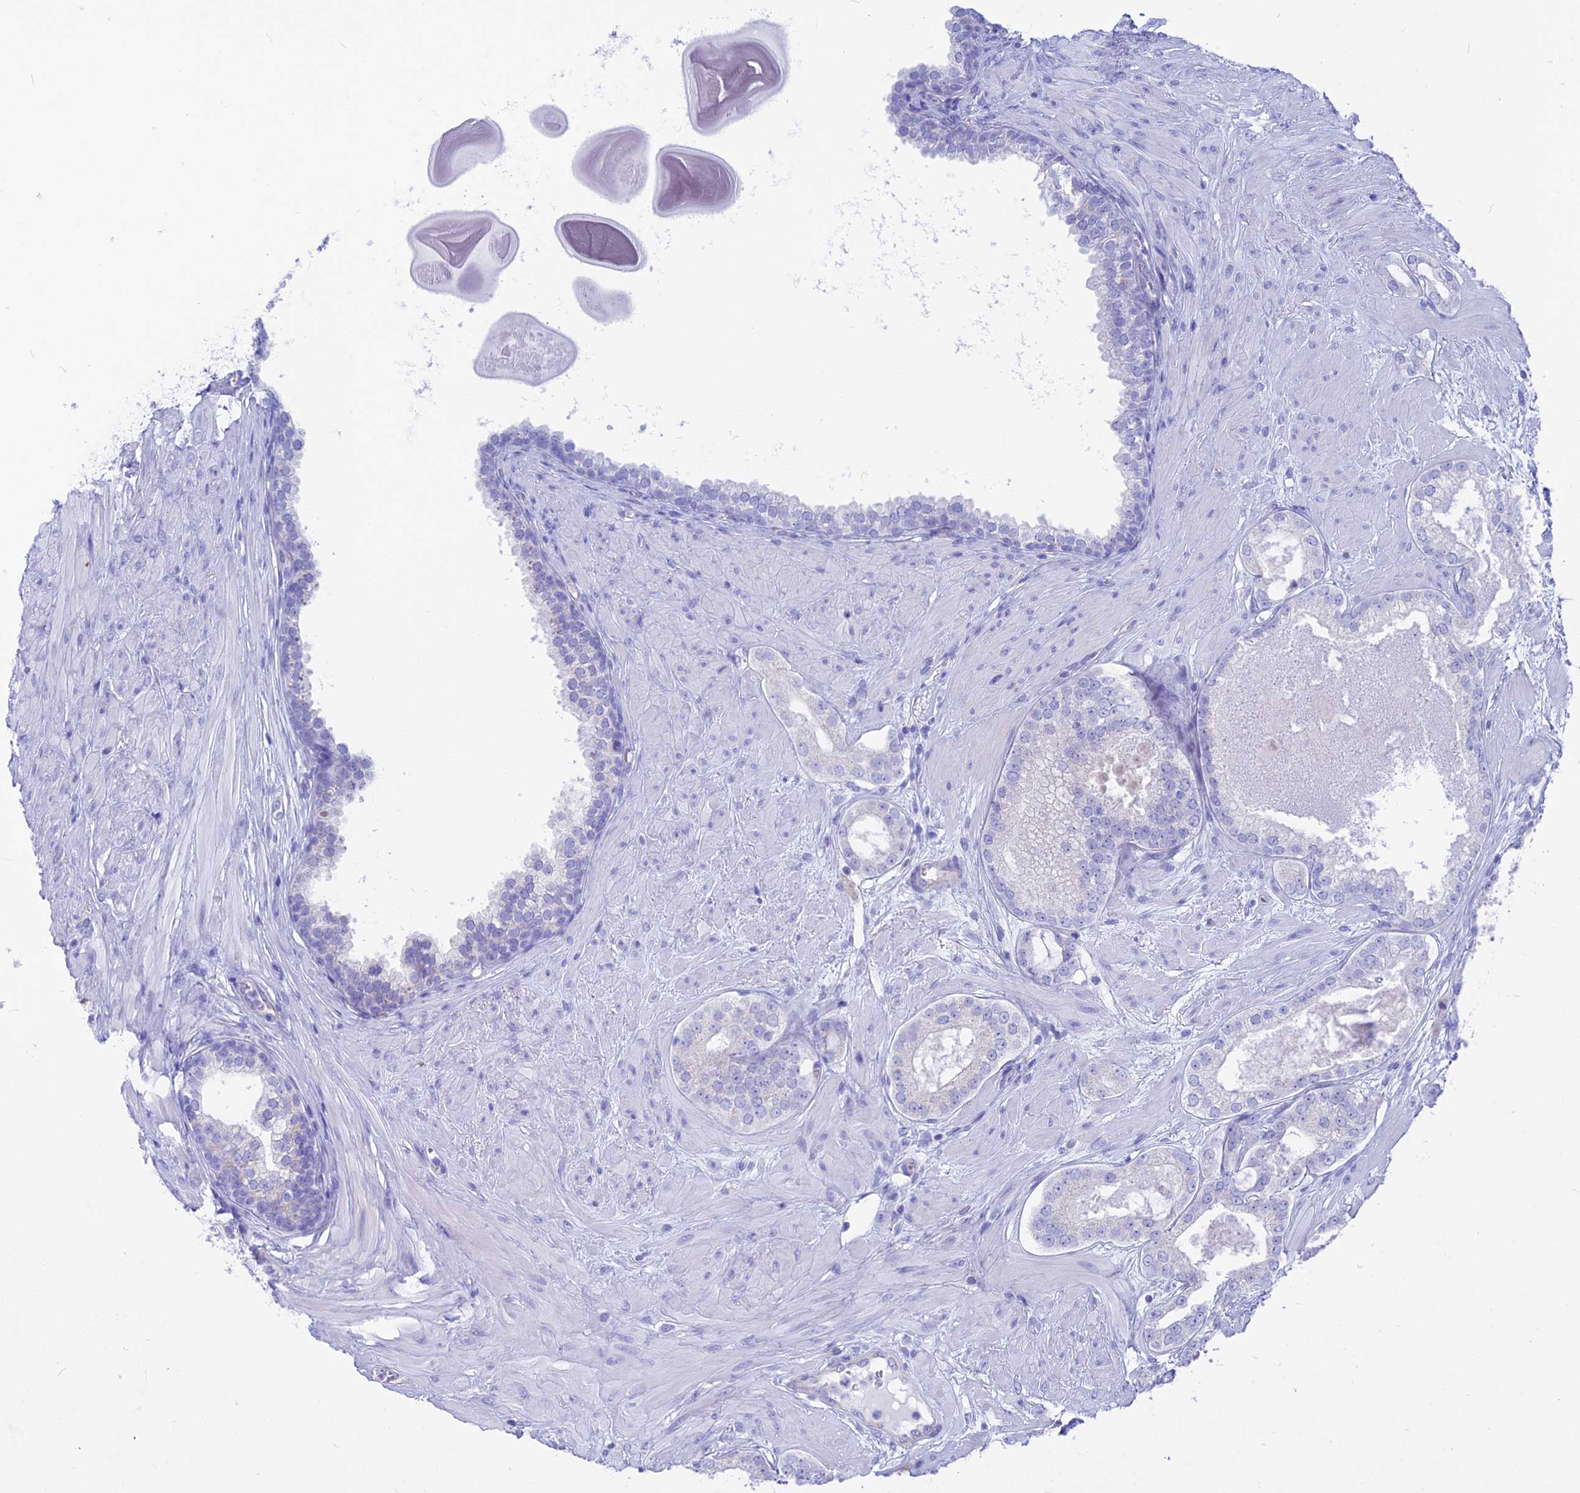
{"staining": {"intensity": "negative", "quantity": "none", "location": "none"}, "tissue": "prostate cancer", "cell_type": "Tumor cells", "image_type": "cancer", "snomed": [{"axis": "morphology", "description": "Adenocarcinoma, High grade"}, {"axis": "topography", "description": "Prostate"}], "caption": "Immunohistochemical staining of prostate cancer (adenocarcinoma (high-grade)) demonstrates no significant expression in tumor cells.", "gene": "GNGT2", "patient": {"sex": "male", "age": 65}}